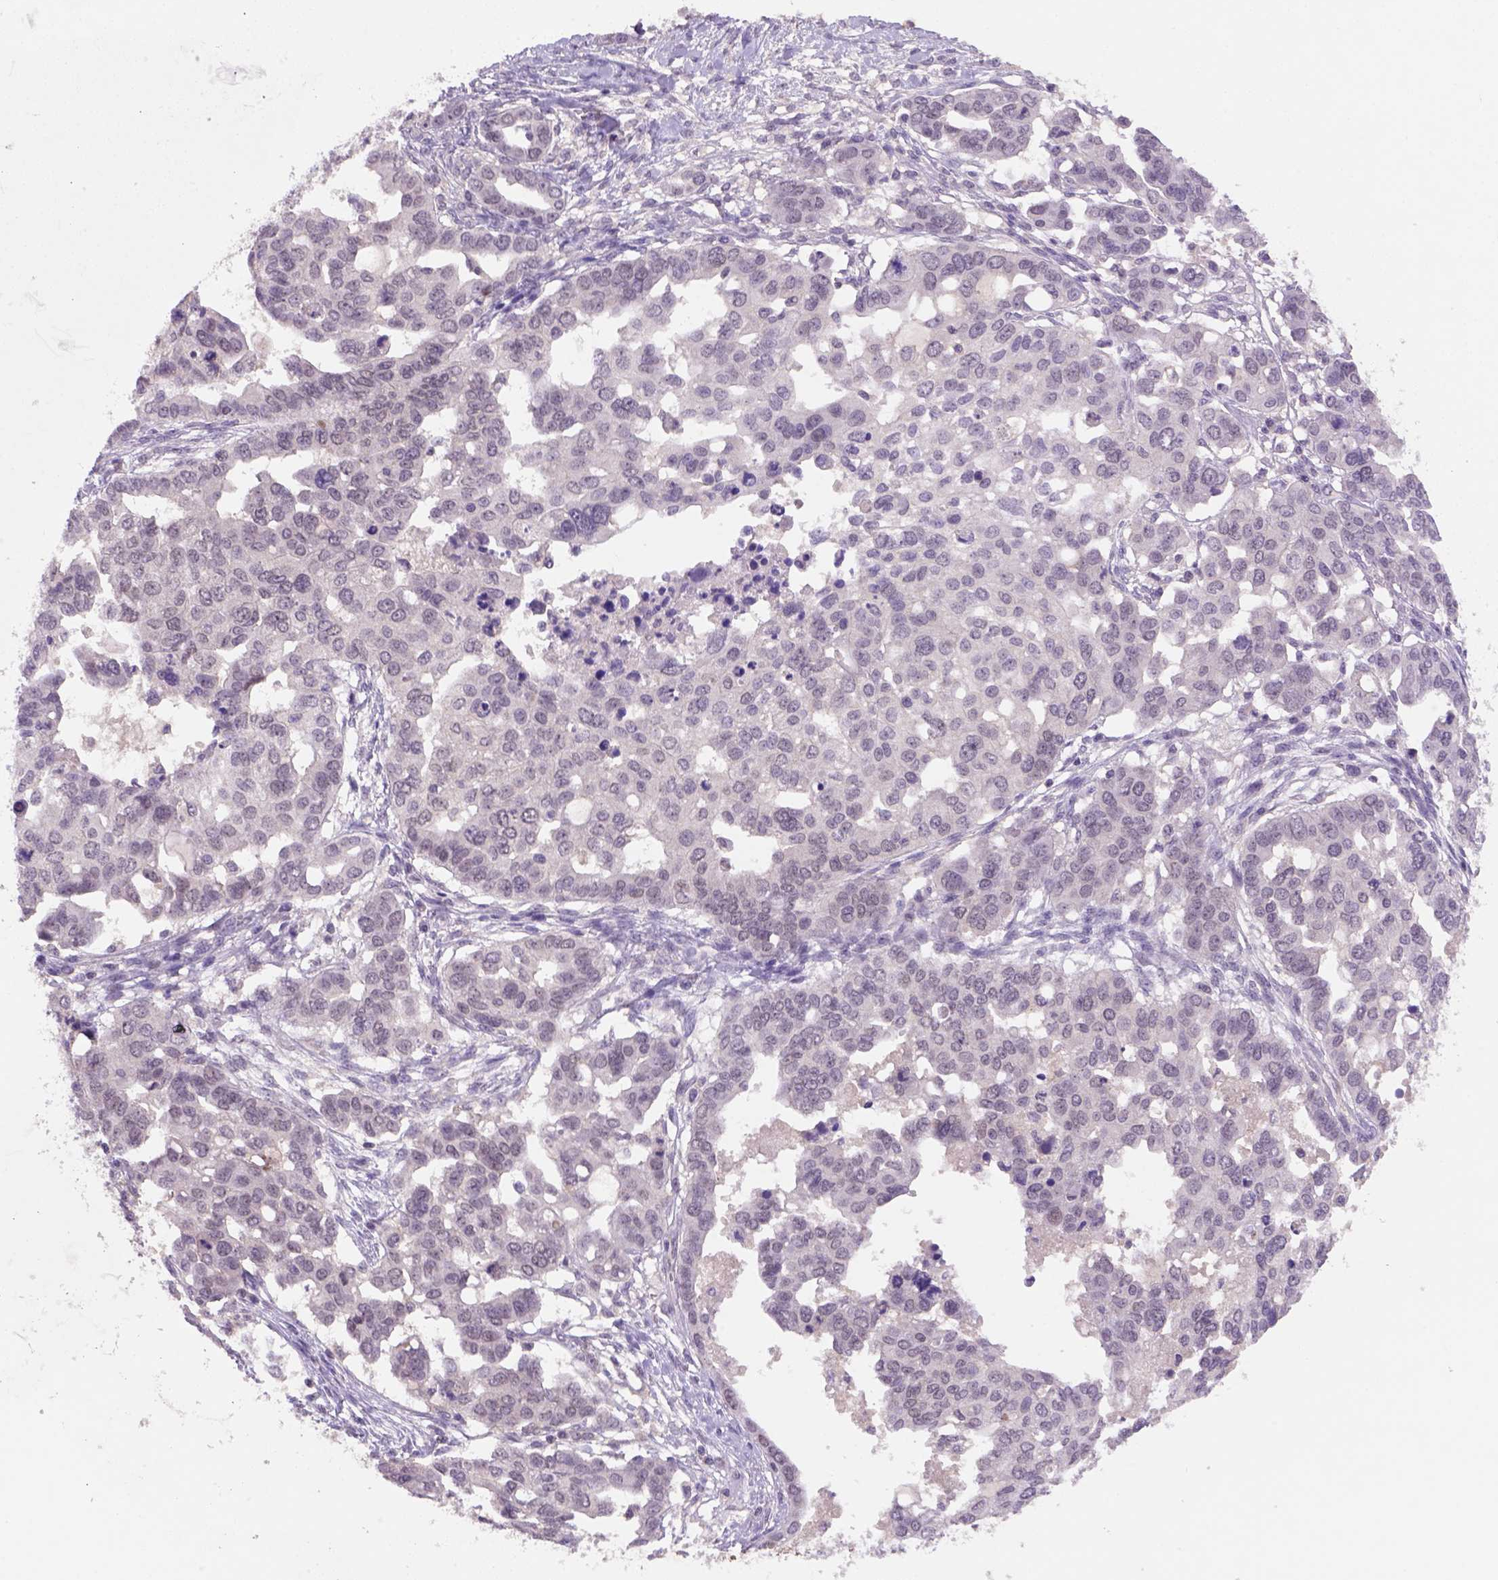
{"staining": {"intensity": "weak", "quantity": ">75%", "location": "cytoplasmic/membranous,nuclear"}, "tissue": "ovarian cancer", "cell_type": "Tumor cells", "image_type": "cancer", "snomed": [{"axis": "morphology", "description": "Carcinoma, endometroid"}, {"axis": "topography", "description": "Ovary"}], "caption": "This is an image of immunohistochemistry staining of ovarian cancer, which shows weak staining in the cytoplasmic/membranous and nuclear of tumor cells.", "gene": "SCML4", "patient": {"sex": "female", "age": 78}}